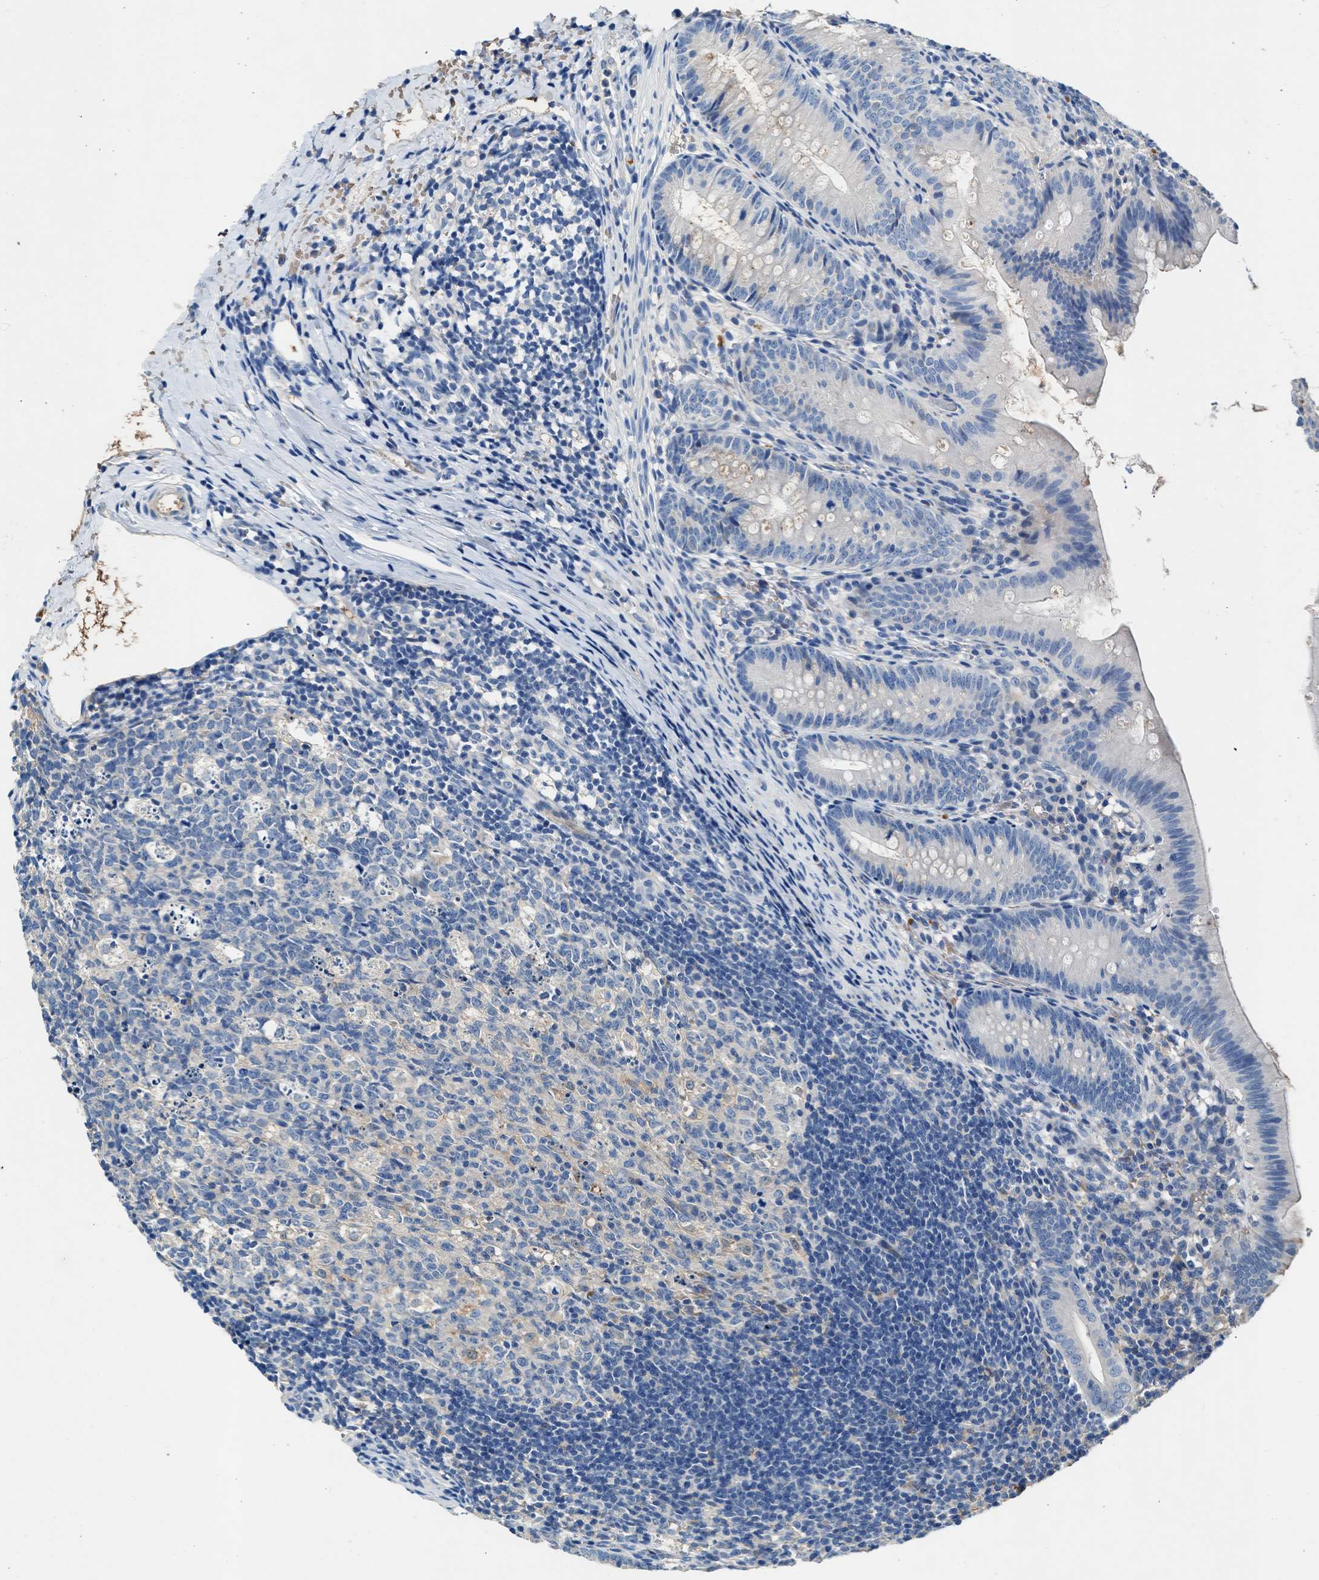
{"staining": {"intensity": "weak", "quantity": "<25%", "location": "cytoplasmic/membranous"}, "tissue": "appendix", "cell_type": "Glandular cells", "image_type": "normal", "snomed": [{"axis": "morphology", "description": "Normal tissue, NOS"}, {"axis": "topography", "description": "Appendix"}], "caption": "The histopathology image exhibits no staining of glandular cells in benign appendix. The staining was performed using DAB (3,3'-diaminobenzidine) to visualize the protein expression in brown, while the nuclei were stained in blue with hematoxylin (Magnification: 20x).", "gene": "RWDD2B", "patient": {"sex": "male", "age": 1}}